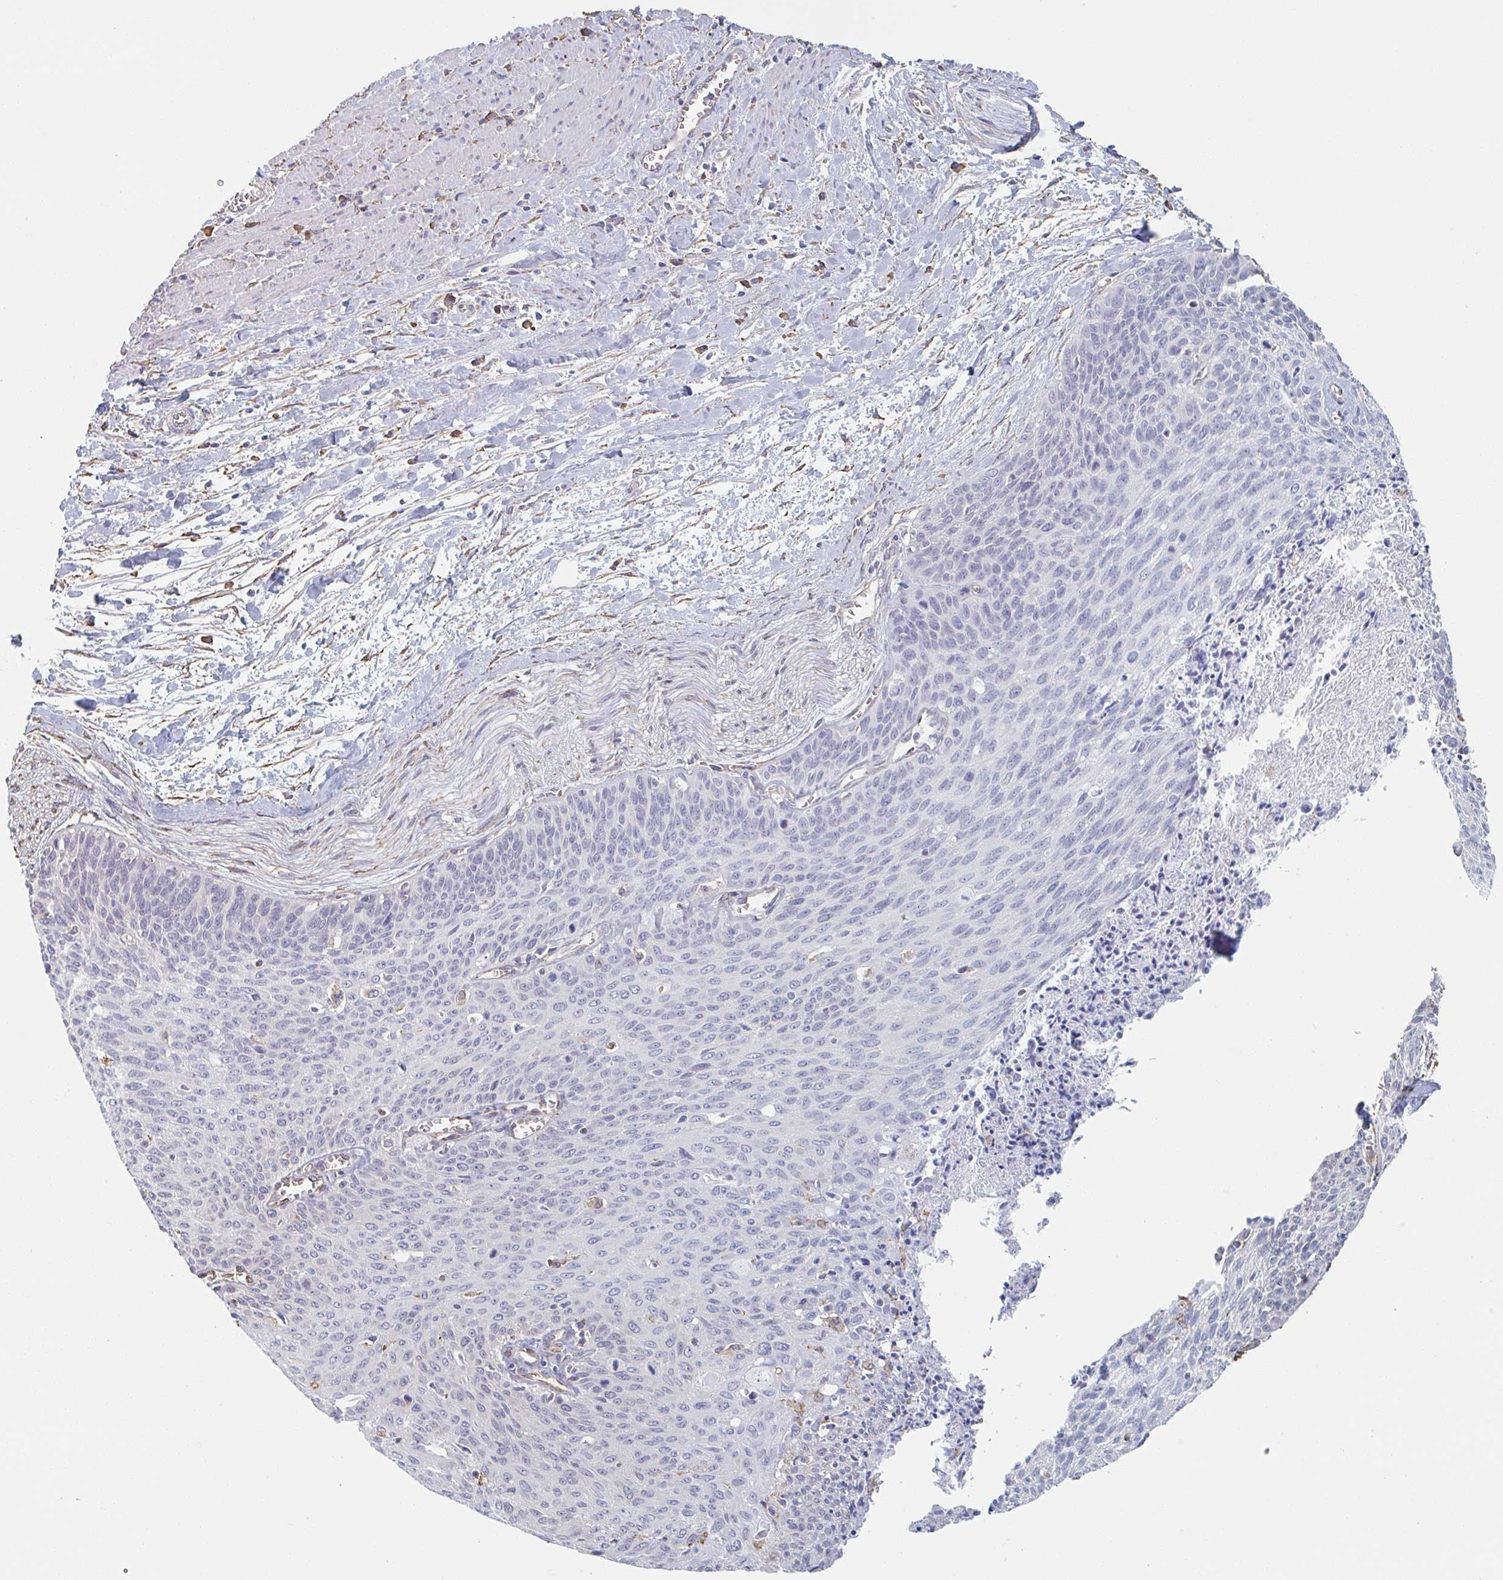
{"staining": {"intensity": "negative", "quantity": "none", "location": "none"}, "tissue": "cervical cancer", "cell_type": "Tumor cells", "image_type": "cancer", "snomed": [{"axis": "morphology", "description": "Squamous cell carcinoma, NOS"}, {"axis": "topography", "description": "Cervix"}], "caption": "Cervical cancer (squamous cell carcinoma) stained for a protein using immunohistochemistry displays no expression tumor cells.", "gene": "RAB5IF", "patient": {"sex": "female", "age": 55}}